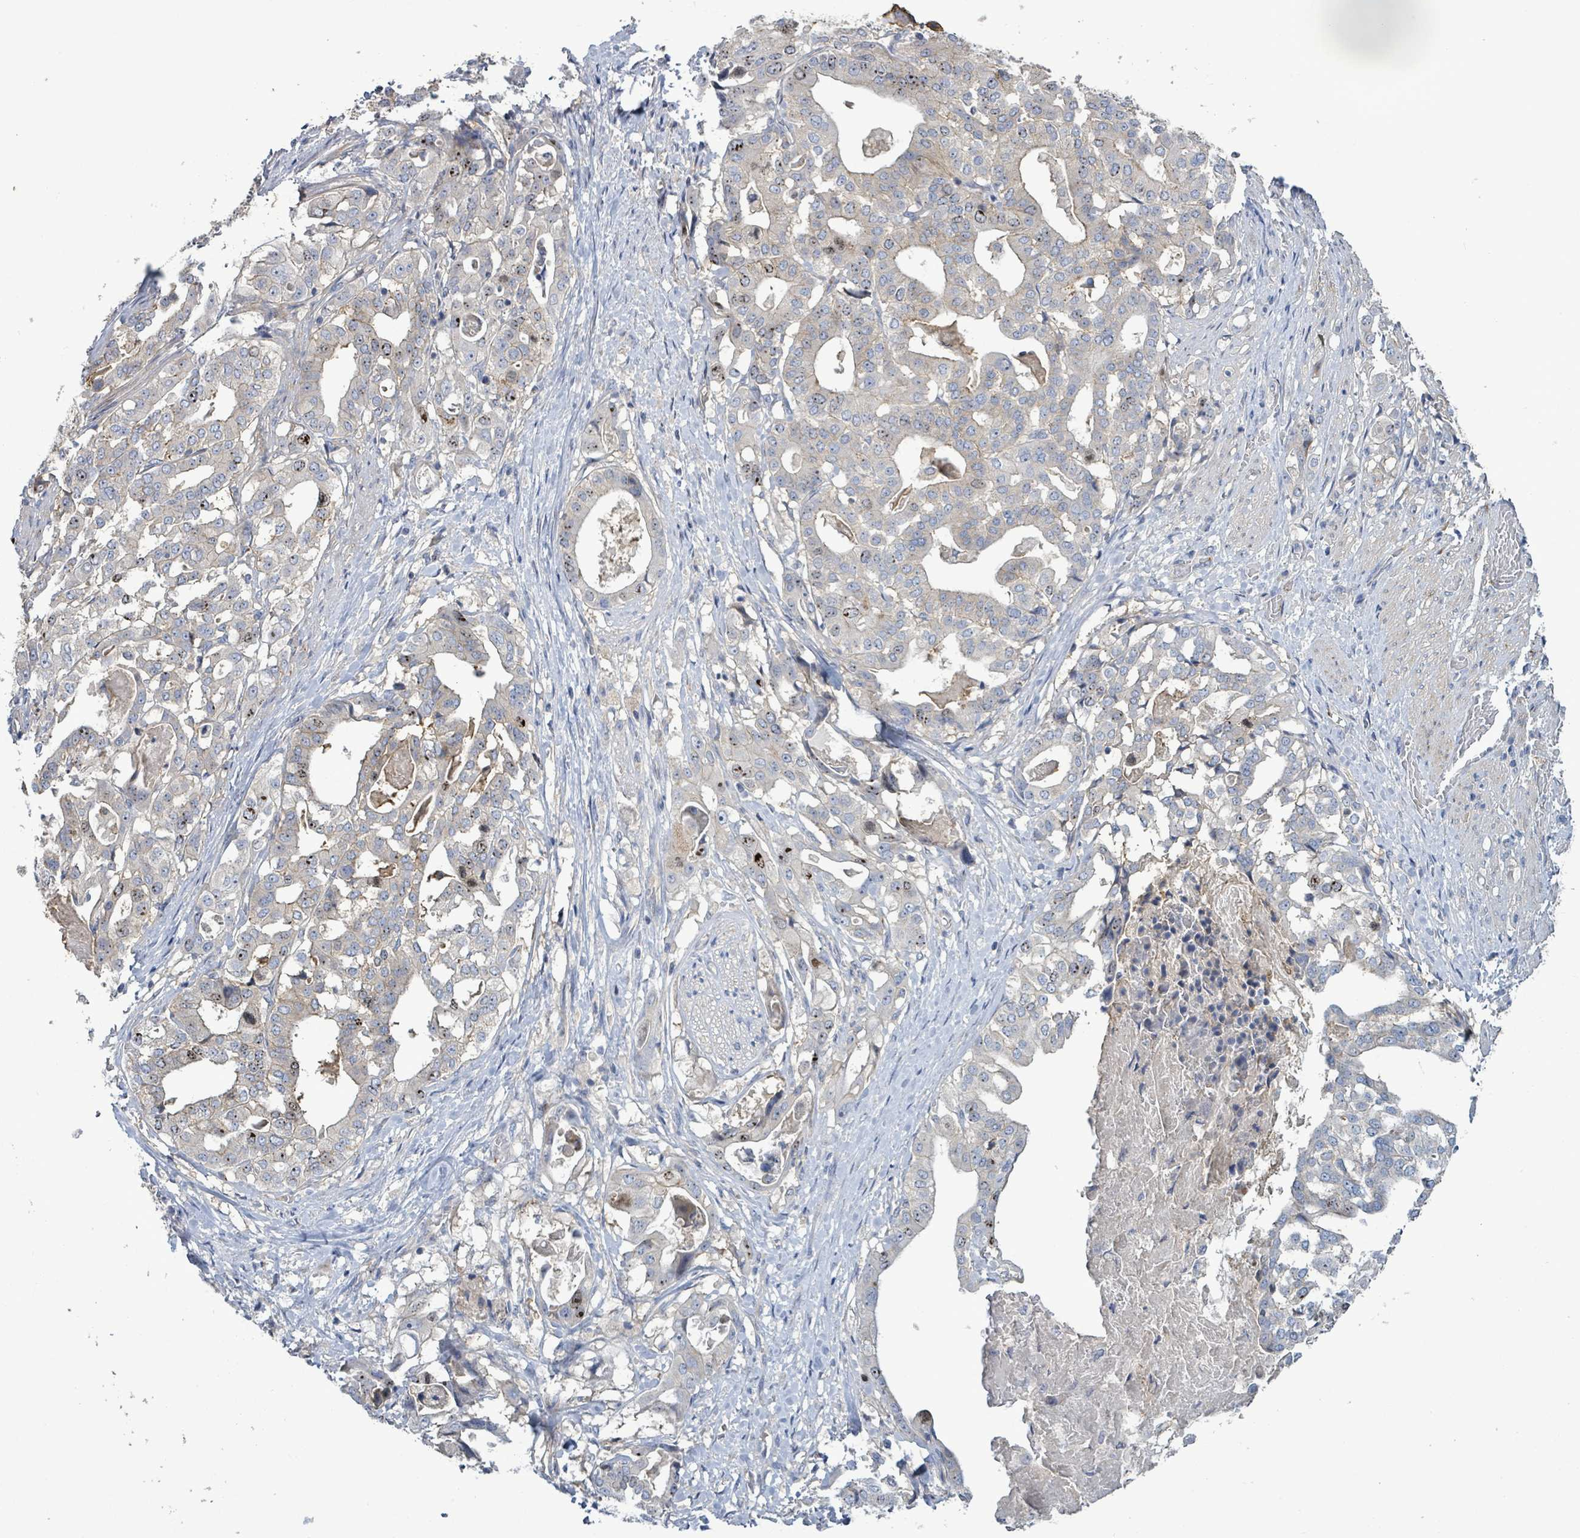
{"staining": {"intensity": "weak", "quantity": "25%-75%", "location": "cytoplasmic/membranous,nuclear"}, "tissue": "stomach cancer", "cell_type": "Tumor cells", "image_type": "cancer", "snomed": [{"axis": "morphology", "description": "Adenocarcinoma, NOS"}, {"axis": "topography", "description": "Stomach"}], "caption": "An immunohistochemistry (IHC) histopathology image of tumor tissue is shown. Protein staining in brown labels weak cytoplasmic/membranous and nuclear positivity in stomach cancer within tumor cells.", "gene": "KRAS", "patient": {"sex": "male", "age": 48}}